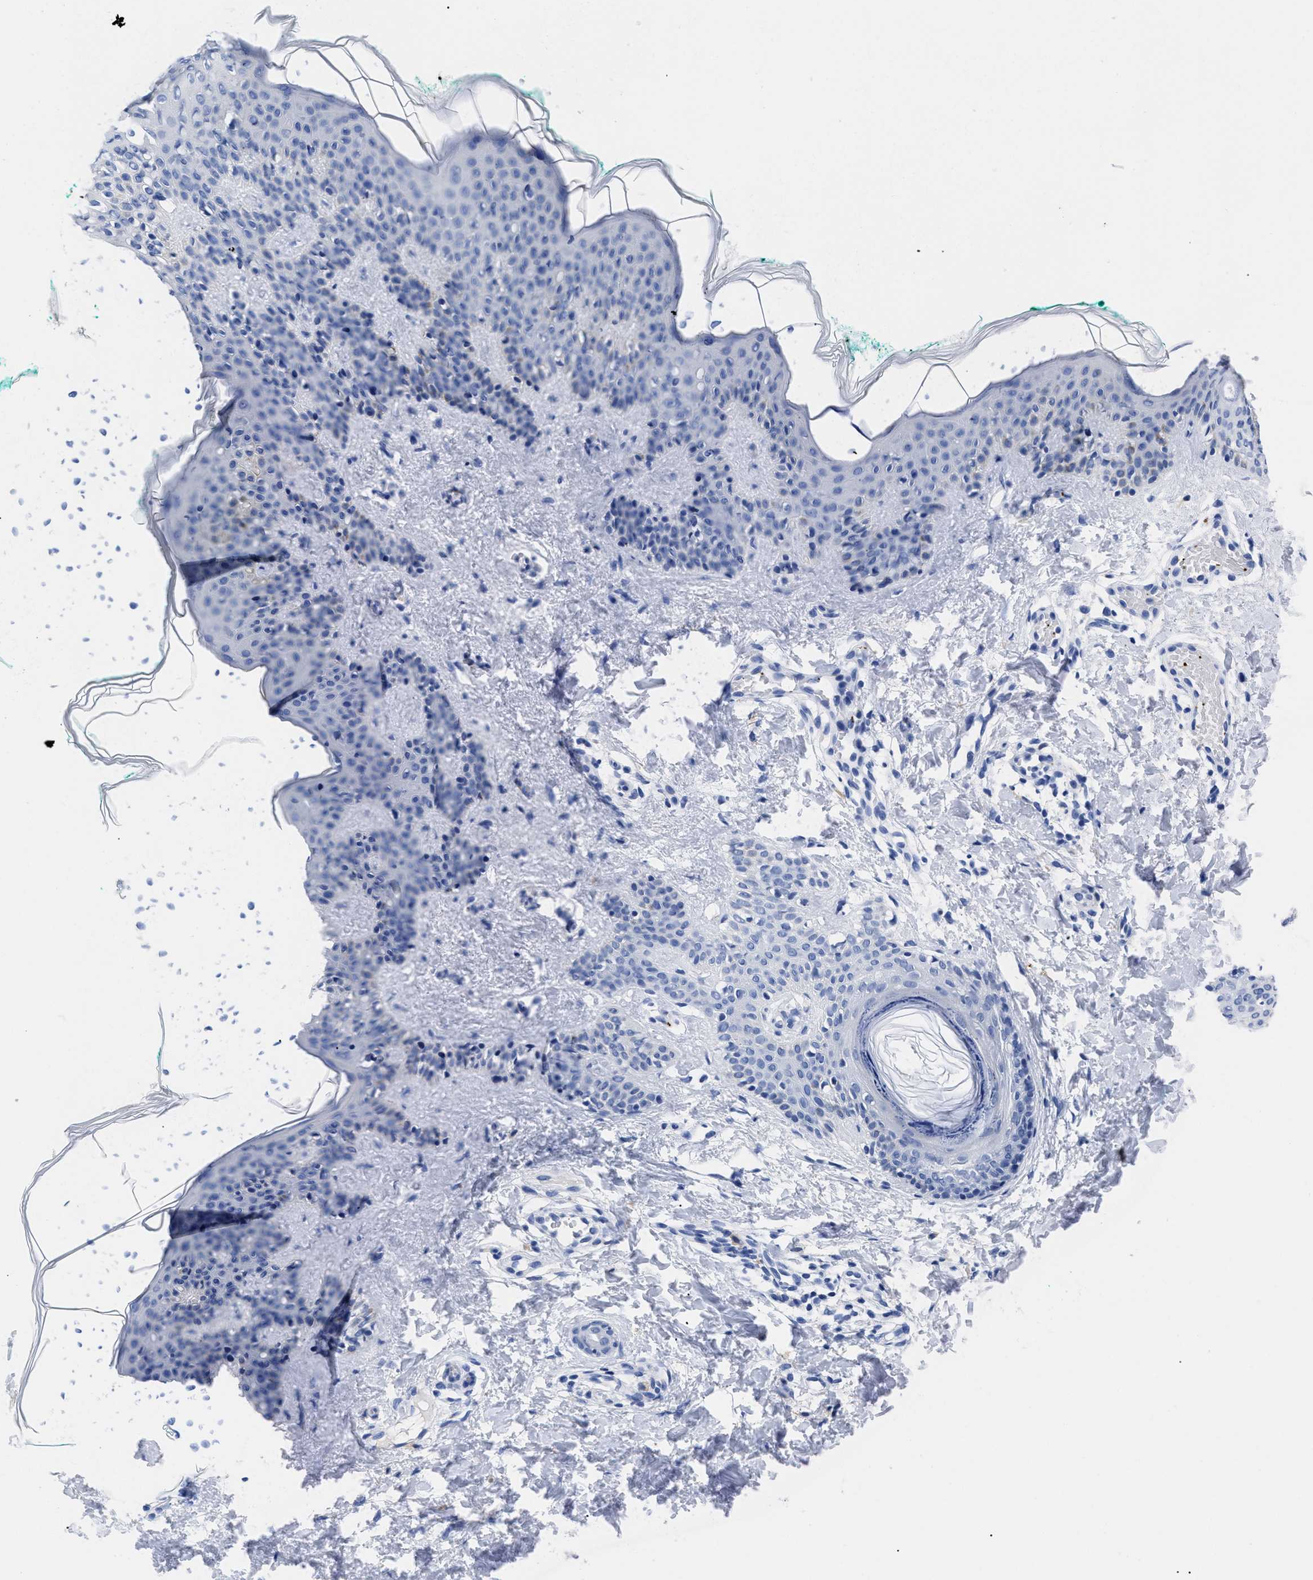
{"staining": {"intensity": "negative", "quantity": "none", "location": "none"}, "tissue": "skin", "cell_type": "Fibroblasts", "image_type": "normal", "snomed": [{"axis": "morphology", "description": "Normal tissue, NOS"}, {"axis": "topography", "description": "Skin"}], "caption": "Immunohistochemistry image of normal skin stained for a protein (brown), which reveals no expression in fibroblasts. (DAB immunohistochemistry with hematoxylin counter stain).", "gene": "TREML1", "patient": {"sex": "male", "age": 30}}